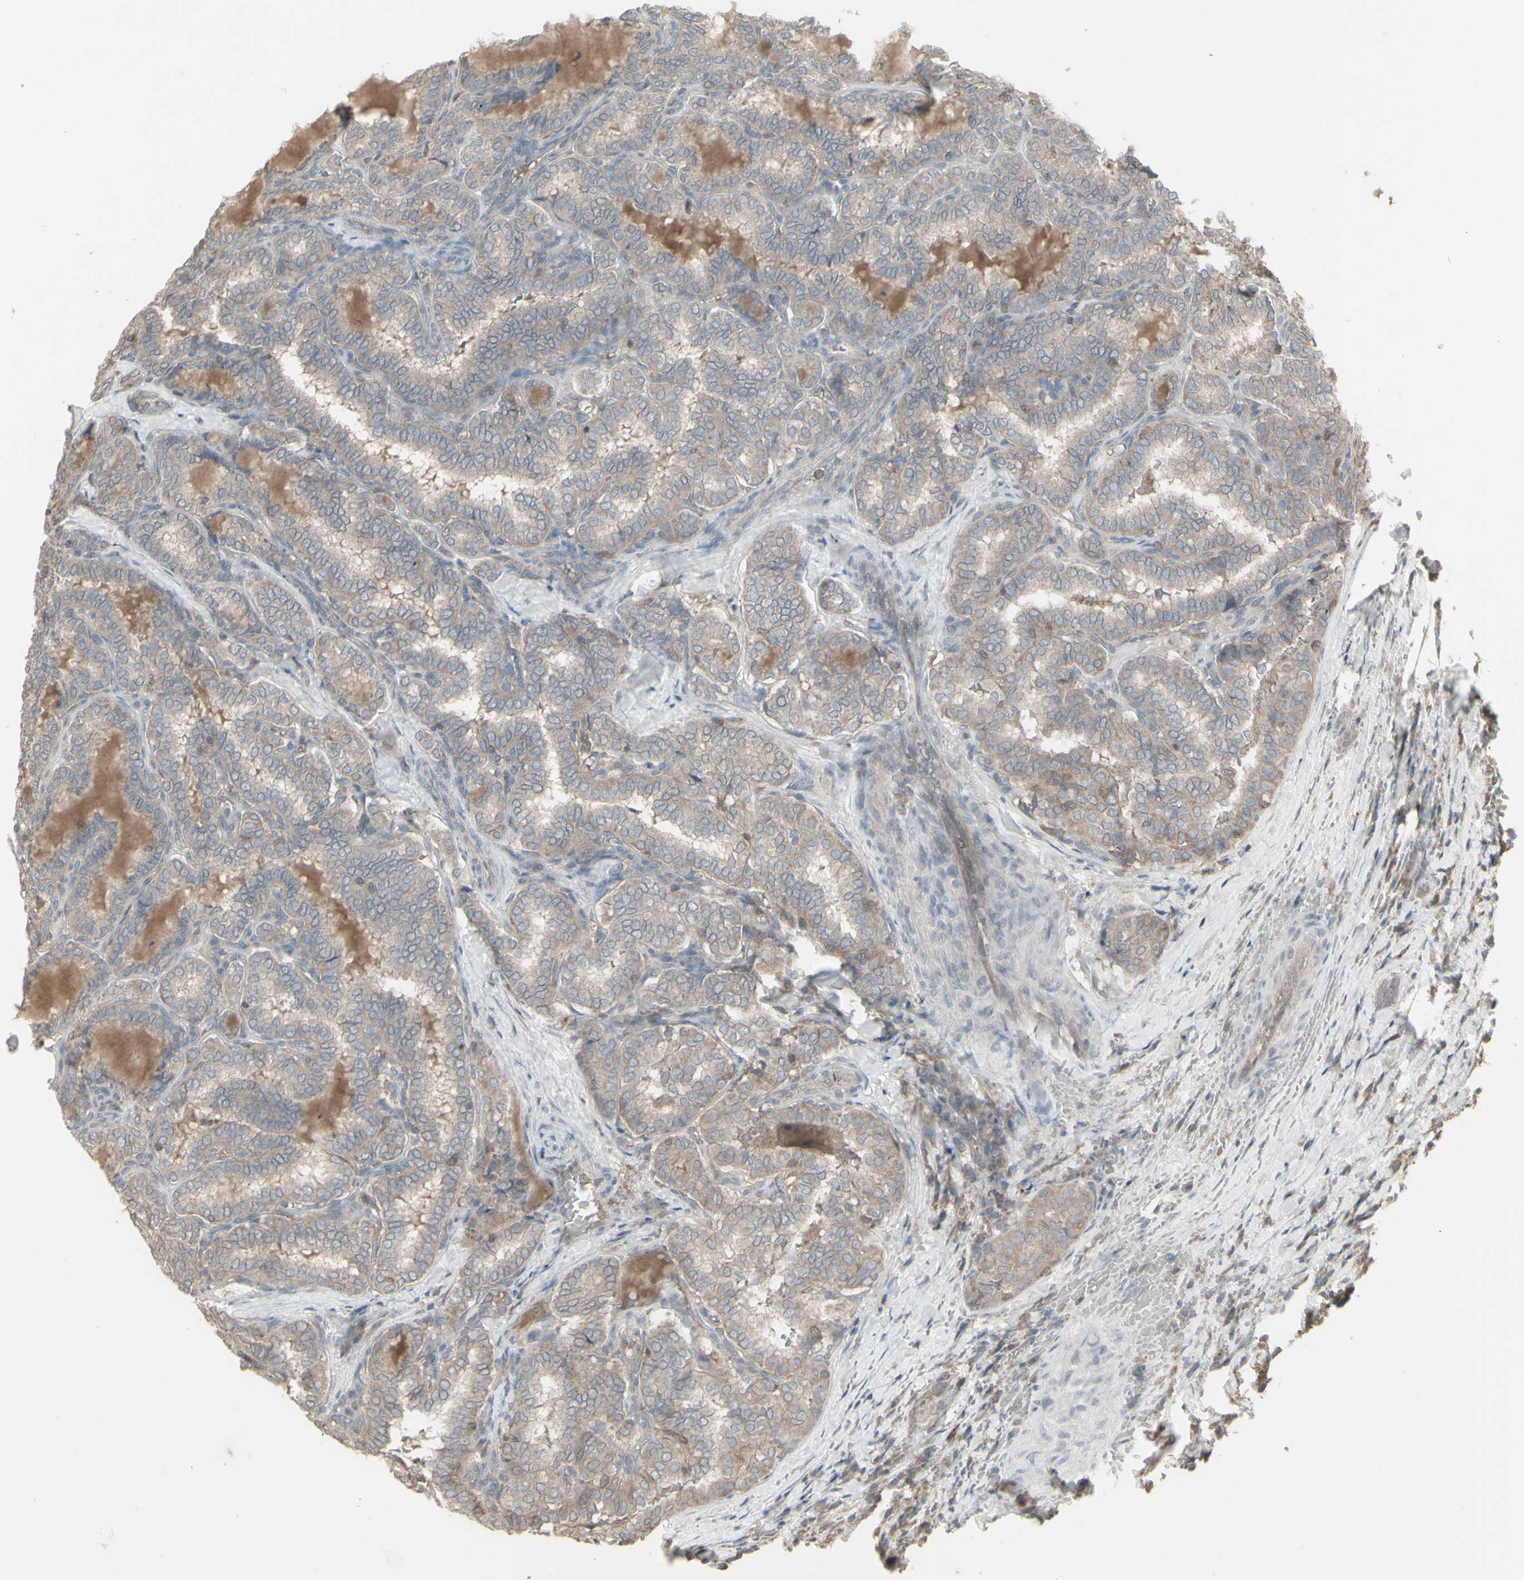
{"staining": {"intensity": "weak", "quantity": ">75%", "location": "cytoplasmic/membranous"}, "tissue": "thyroid cancer", "cell_type": "Tumor cells", "image_type": "cancer", "snomed": [{"axis": "morphology", "description": "Normal tissue, NOS"}, {"axis": "morphology", "description": "Papillary adenocarcinoma, NOS"}, {"axis": "topography", "description": "Thyroid gland"}], "caption": "A high-resolution photomicrograph shows immunohistochemistry staining of thyroid cancer, which exhibits weak cytoplasmic/membranous staining in about >75% of tumor cells.", "gene": "CSK", "patient": {"sex": "female", "age": 30}}